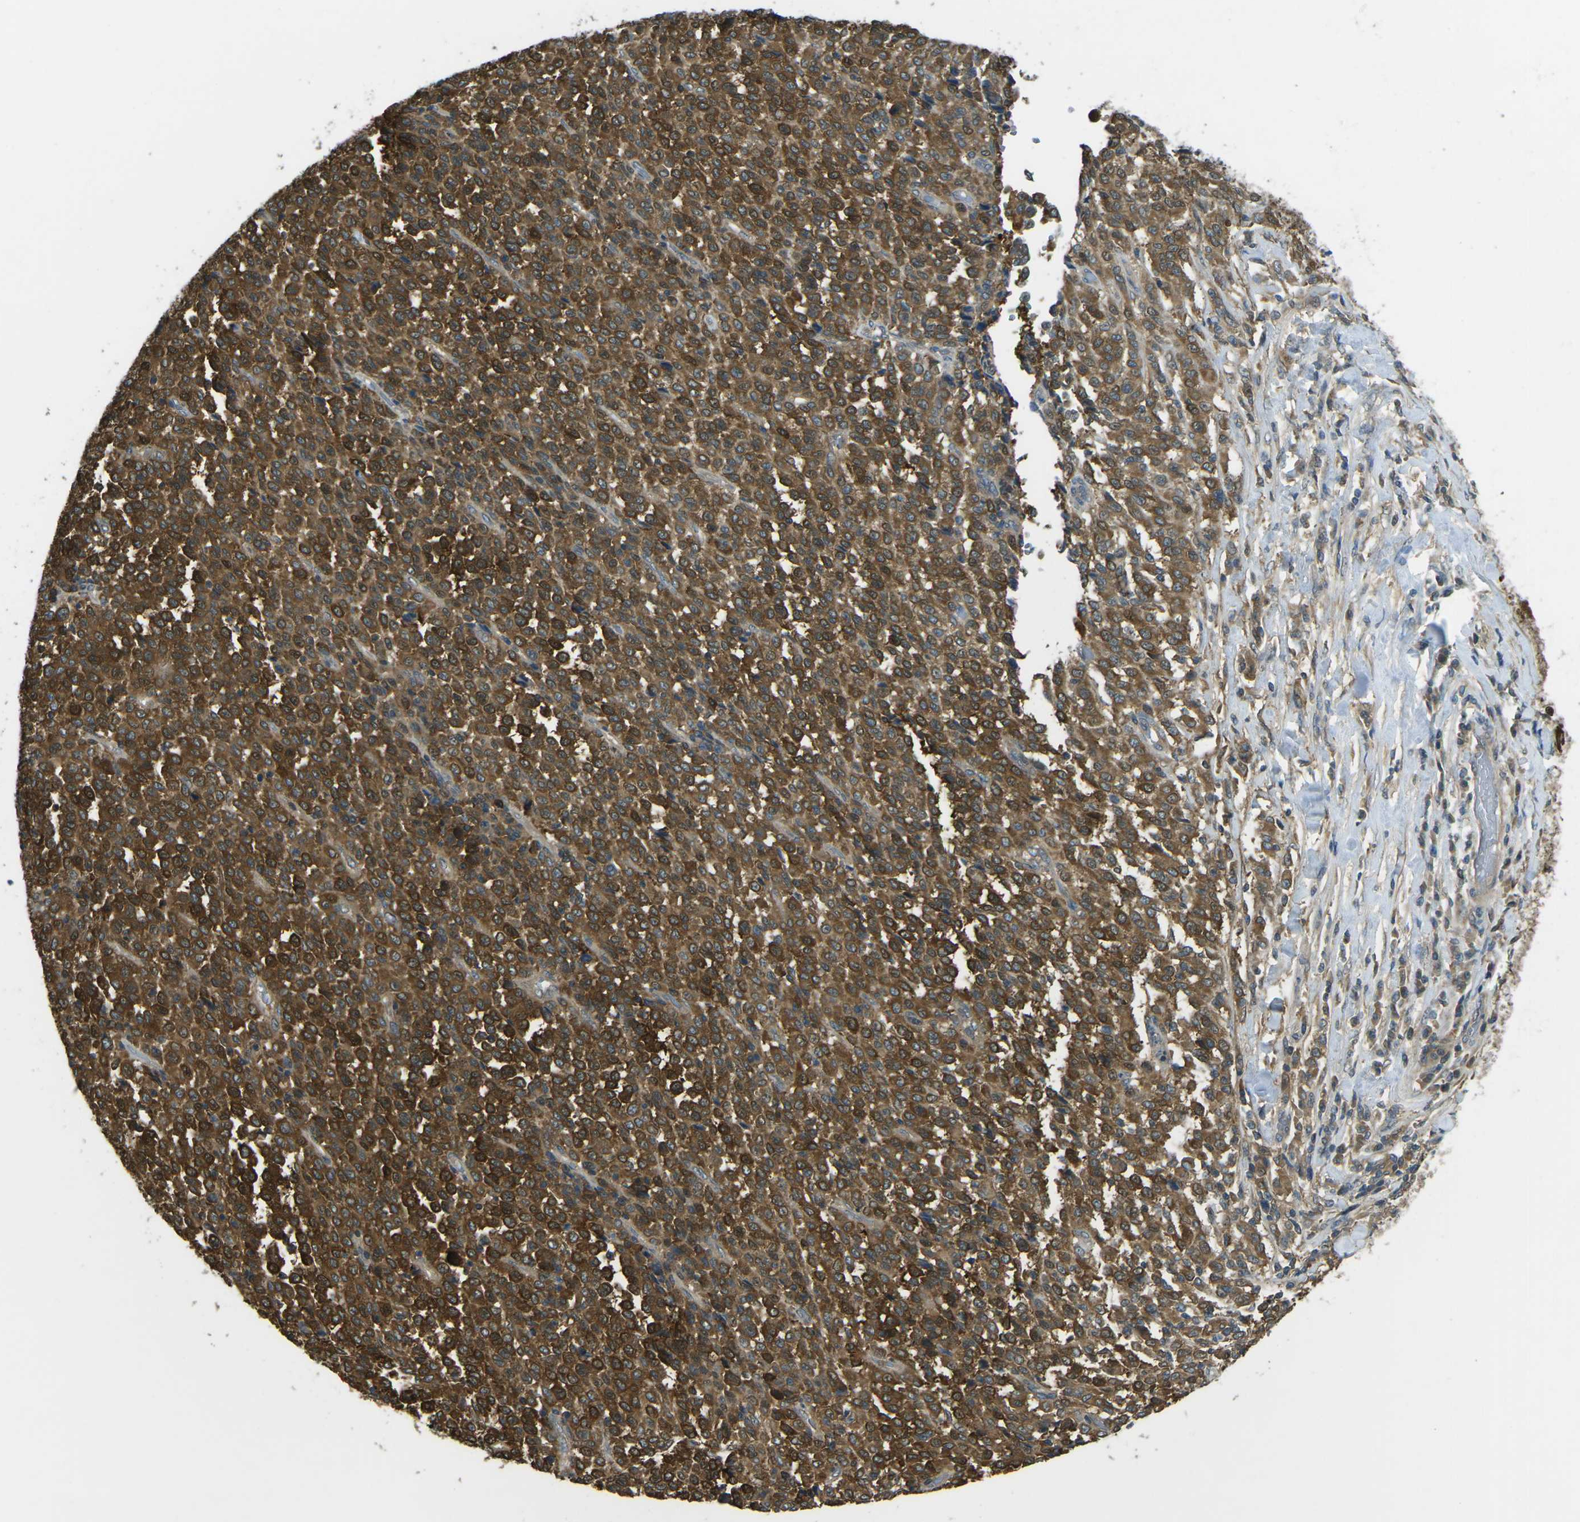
{"staining": {"intensity": "strong", "quantity": ">75%", "location": "cytoplasmic/membranous,nuclear"}, "tissue": "melanoma", "cell_type": "Tumor cells", "image_type": "cancer", "snomed": [{"axis": "morphology", "description": "Malignant melanoma, Metastatic site"}, {"axis": "topography", "description": "Pancreas"}], "caption": "An immunohistochemistry image of neoplastic tissue is shown. Protein staining in brown labels strong cytoplasmic/membranous and nuclear positivity in melanoma within tumor cells.", "gene": "PIEZO2", "patient": {"sex": "female", "age": 30}}